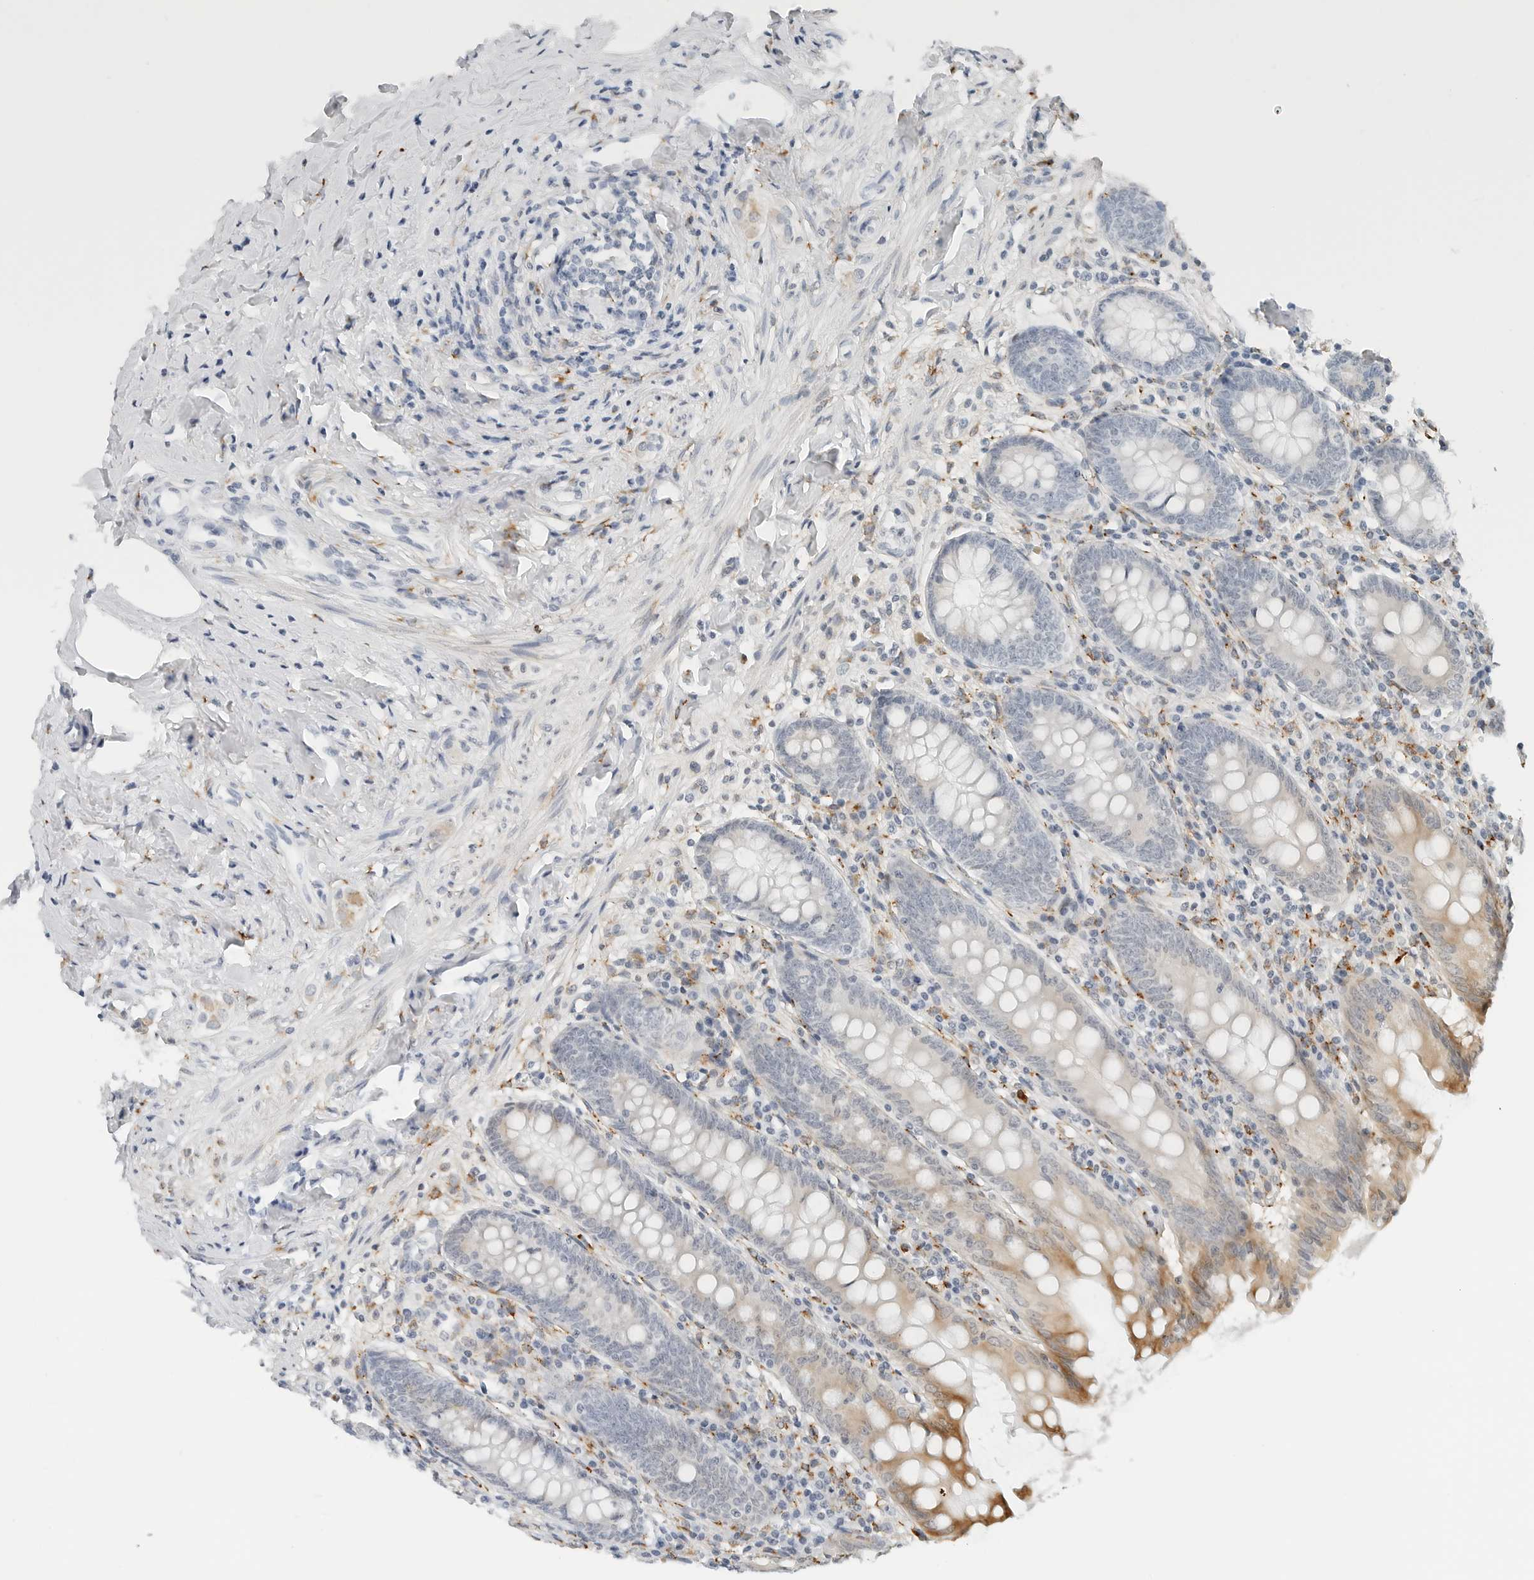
{"staining": {"intensity": "moderate", "quantity": "<25%", "location": "cytoplasmic/membranous"}, "tissue": "appendix", "cell_type": "Glandular cells", "image_type": "normal", "snomed": [{"axis": "morphology", "description": "Normal tissue, NOS"}, {"axis": "topography", "description": "Appendix"}], "caption": "Immunohistochemical staining of unremarkable human appendix displays low levels of moderate cytoplasmic/membranous positivity in about <25% of glandular cells.", "gene": "P4HA2", "patient": {"sex": "female", "age": 54}}